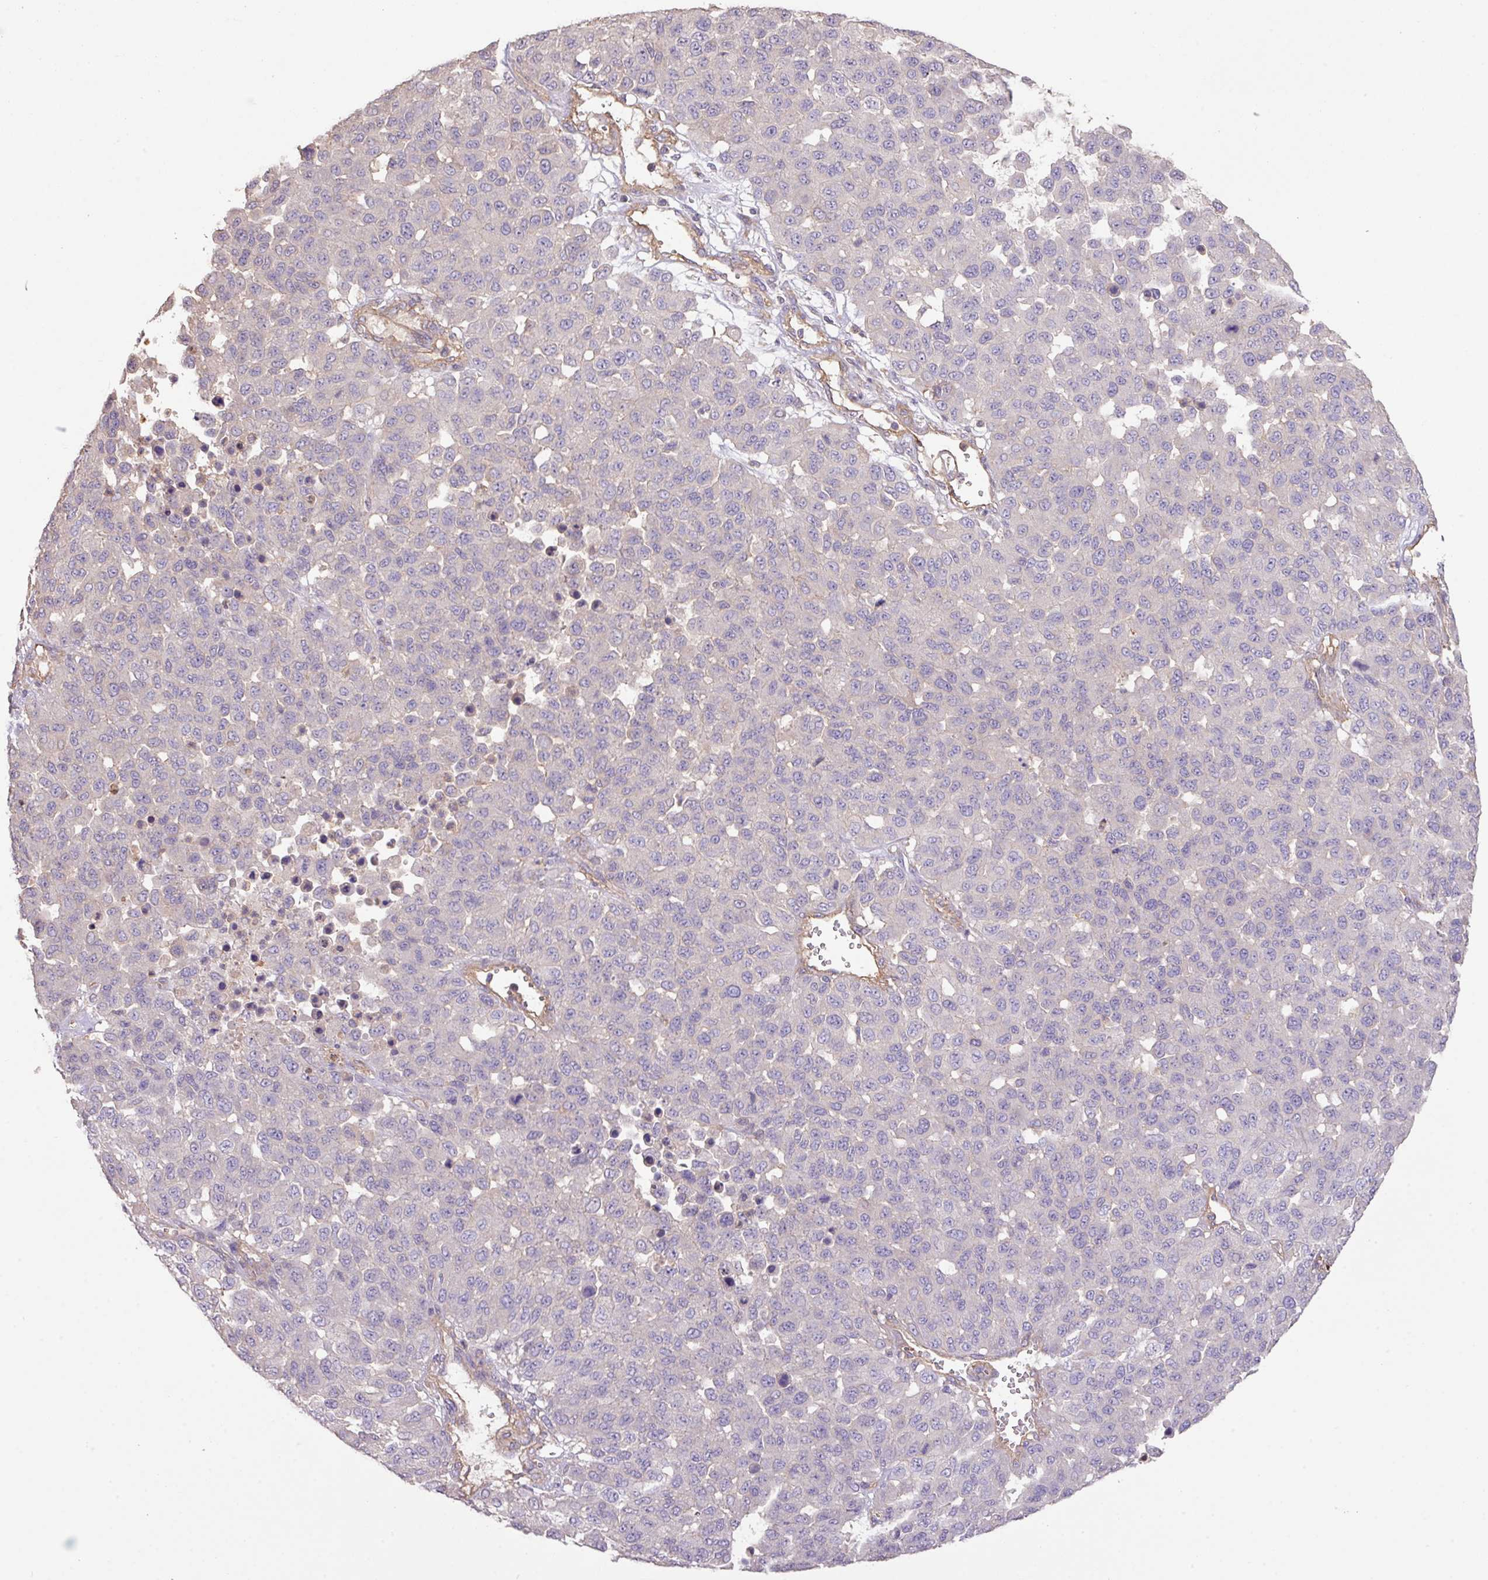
{"staining": {"intensity": "negative", "quantity": "none", "location": "none"}, "tissue": "melanoma", "cell_type": "Tumor cells", "image_type": "cancer", "snomed": [{"axis": "morphology", "description": "Malignant melanoma, NOS"}, {"axis": "topography", "description": "Skin"}], "caption": "Tumor cells are negative for brown protein staining in malignant melanoma.", "gene": "CALML4", "patient": {"sex": "male", "age": 62}}